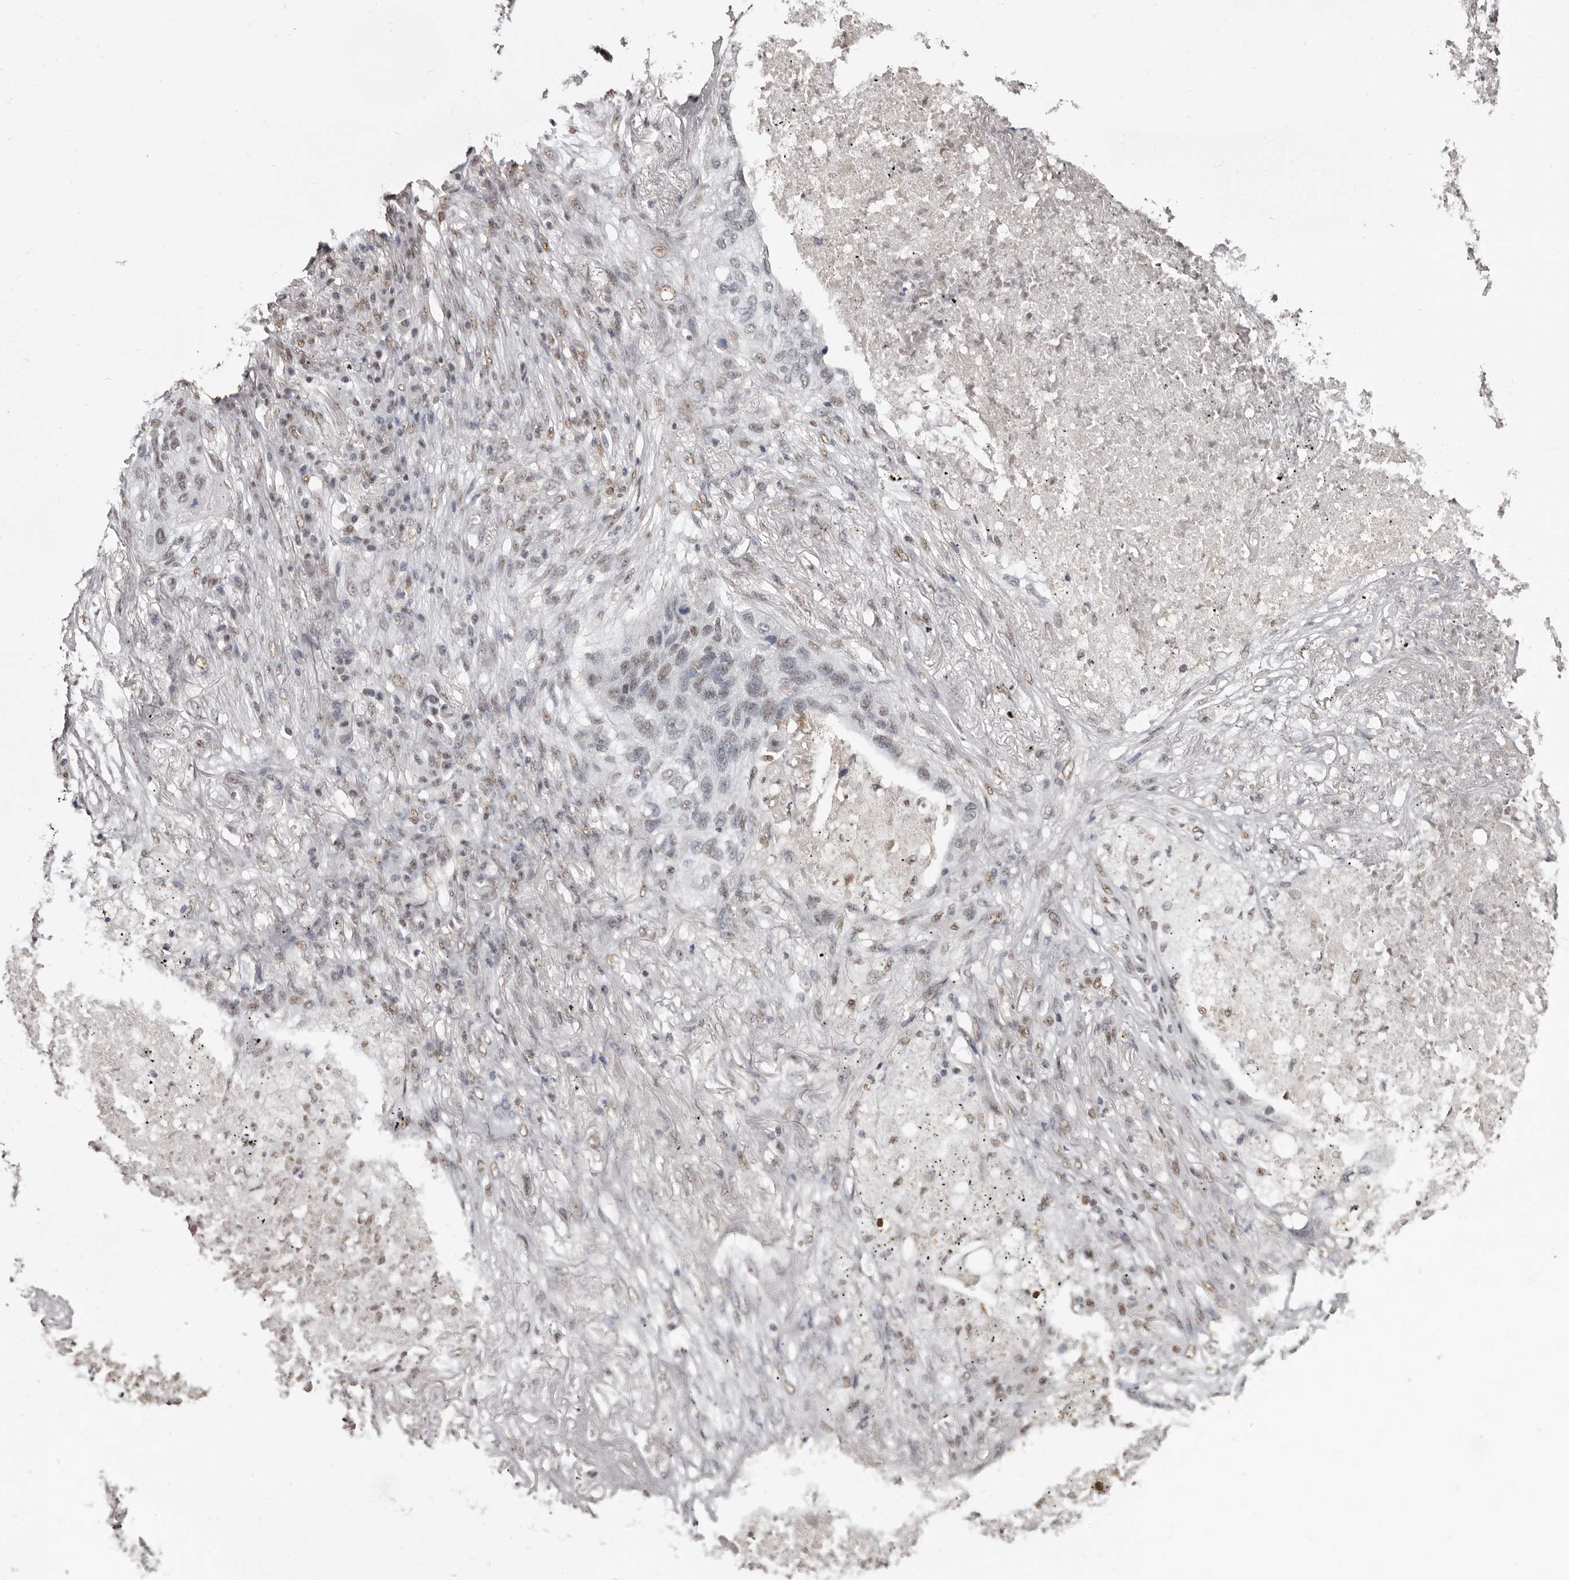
{"staining": {"intensity": "weak", "quantity": "<25%", "location": "nuclear"}, "tissue": "lung cancer", "cell_type": "Tumor cells", "image_type": "cancer", "snomed": [{"axis": "morphology", "description": "Squamous cell carcinoma, NOS"}, {"axis": "topography", "description": "Lung"}], "caption": "Tumor cells show no significant protein staining in lung cancer.", "gene": "SCAF4", "patient": {"sex": "female", "age": 63}}